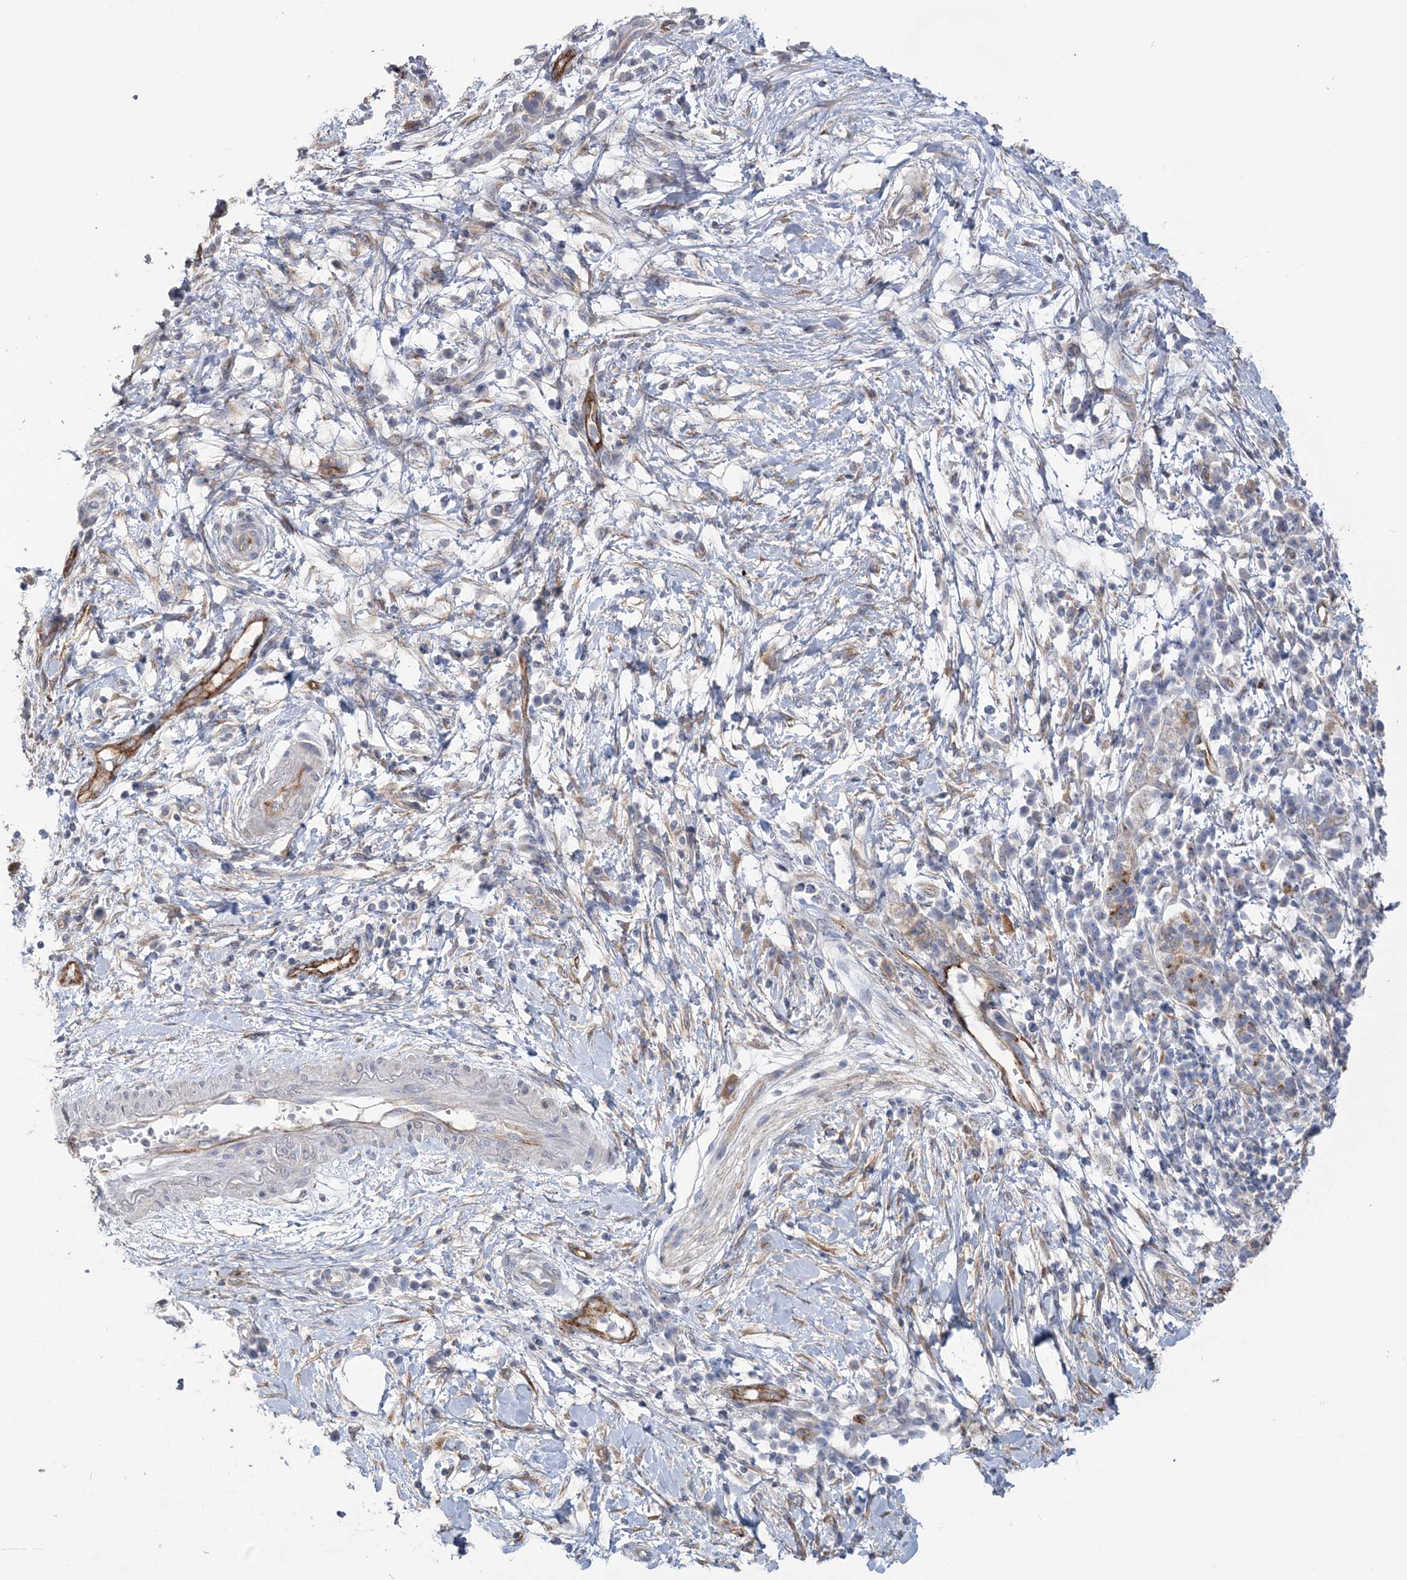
{"staining": {"intensity": "moderate", "quantity": "<25%", "location": "cytoplasmic/membranous"}, "tissue": "pancreatic cancer", "cell_type": "Tumor cells", "image_type": "cancer", "snomed": [{"axis": "morphology", "description": "Adenocarcinoma, NOS"}, {"axis": "topography", "description": "Pancreas"}], "caption": "IHC image of neoplastic tissue: human pancreatic cancer (adenocarcinoma) stained using IHC shows low levels of moderate protein expression localized specifically in the cytoplasmic/membranous of tumor cells, appearing as a cytoplasmic/membranous brown color.", "gene": "RAB11FIP5", "patient": {"sex": "male", "age": 68}}